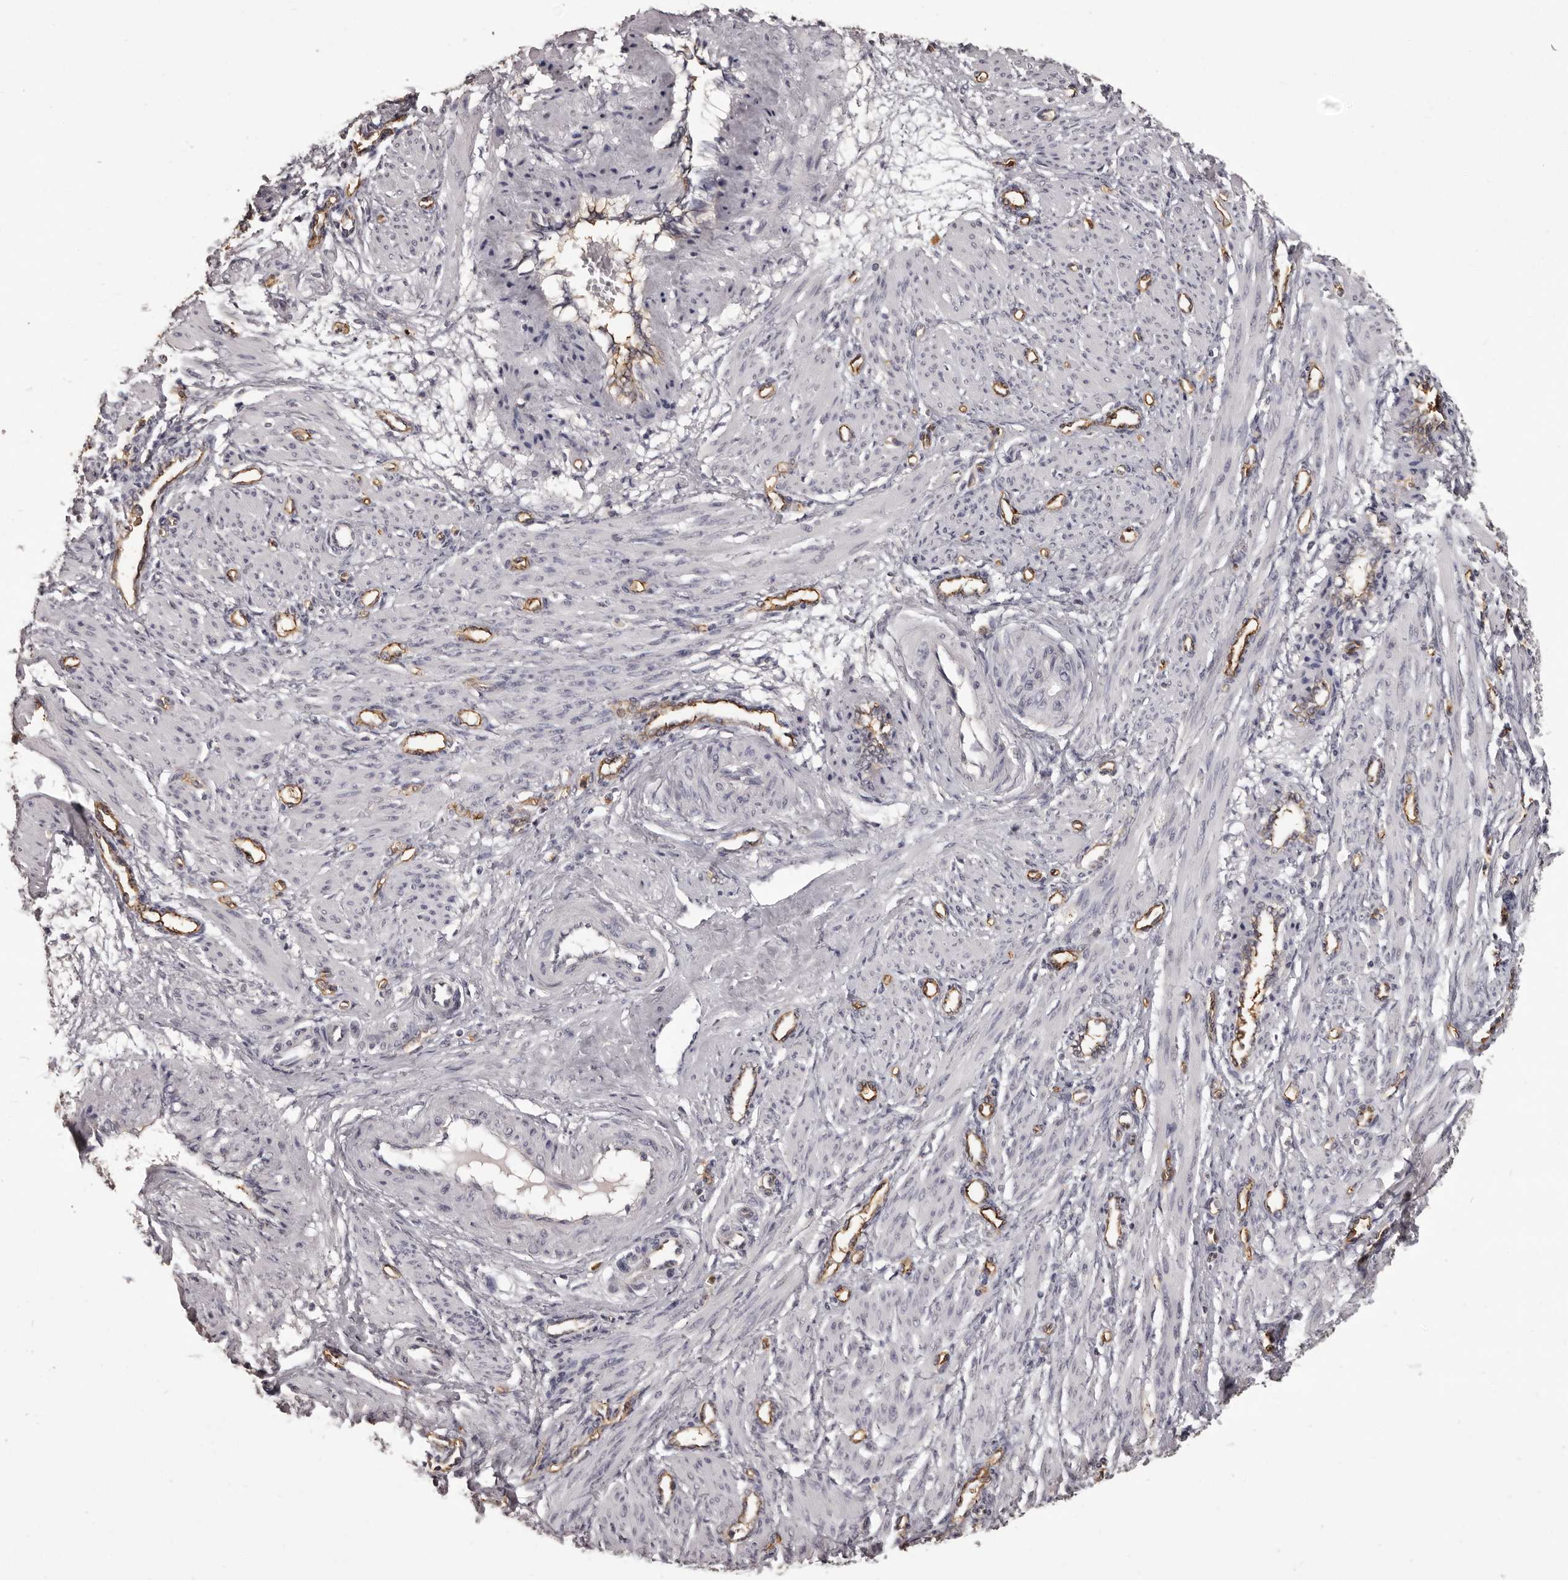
{"staining": {"intensity": "negative", "quantity": "none", "location": "none"}, "tissue": "smooth muscle", "cell_type": "Smooth muscle cells", "image_type": "normal", "snomed": [{"axis": "morphology", "description": "Normal tissue, NOS"}, {"axis": "topography", "description": "Endometrium"}], "caption": "Smooth muscle cells show no significant protein expression in unremarkable smooth muscle. (Stains: DAB immunohistochemistry (IHC) with hematoxylin counter stain, Microscopy: brightfield microscopy at high magnification).", "gene": "GPR78", "patient": {"sex": "female", "age": 33}}